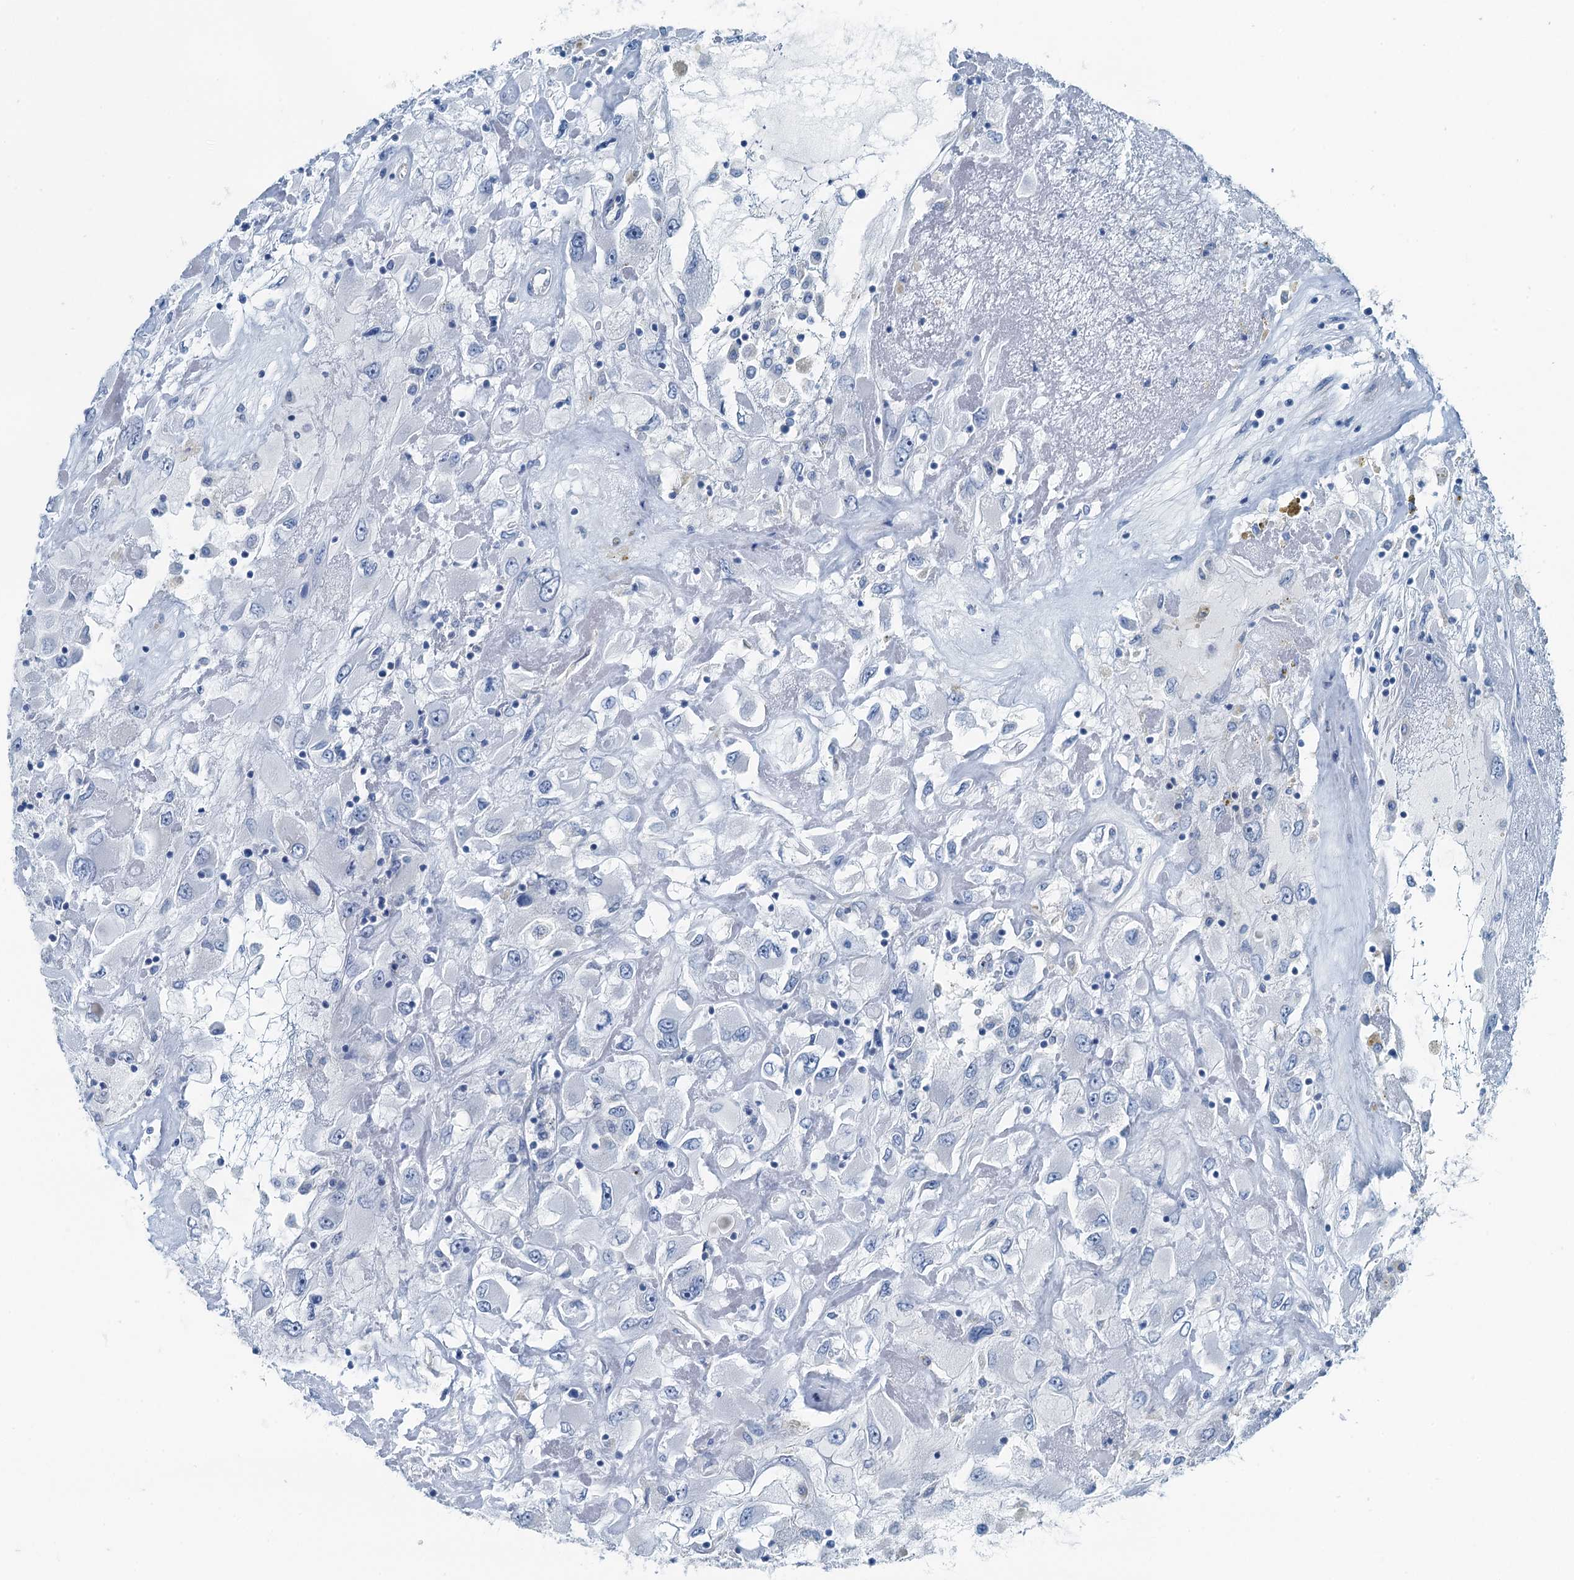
{"staining": {"intensity": "negative", "quantity": "none", "location": "none"}, "tissue": "renal cancer", "cell_type": "Tumor cells", "image_type": "cancer", "snomed": [{"axis": "morphology", "description": "Adenocarcinoma, NOS"}, {"axis": "topography", "description": "Kidney"}], "caption": "High power microscopy histopathology image of an immunohistochemistry (IHC) photomicrograph of renal adenocarcinoma, revealing no significant positivity in tumor cells. (DAB immunohistochemistry, high magnification).", "gene": "GFOD2", "patient": {"sex": "female", "age": 52}}